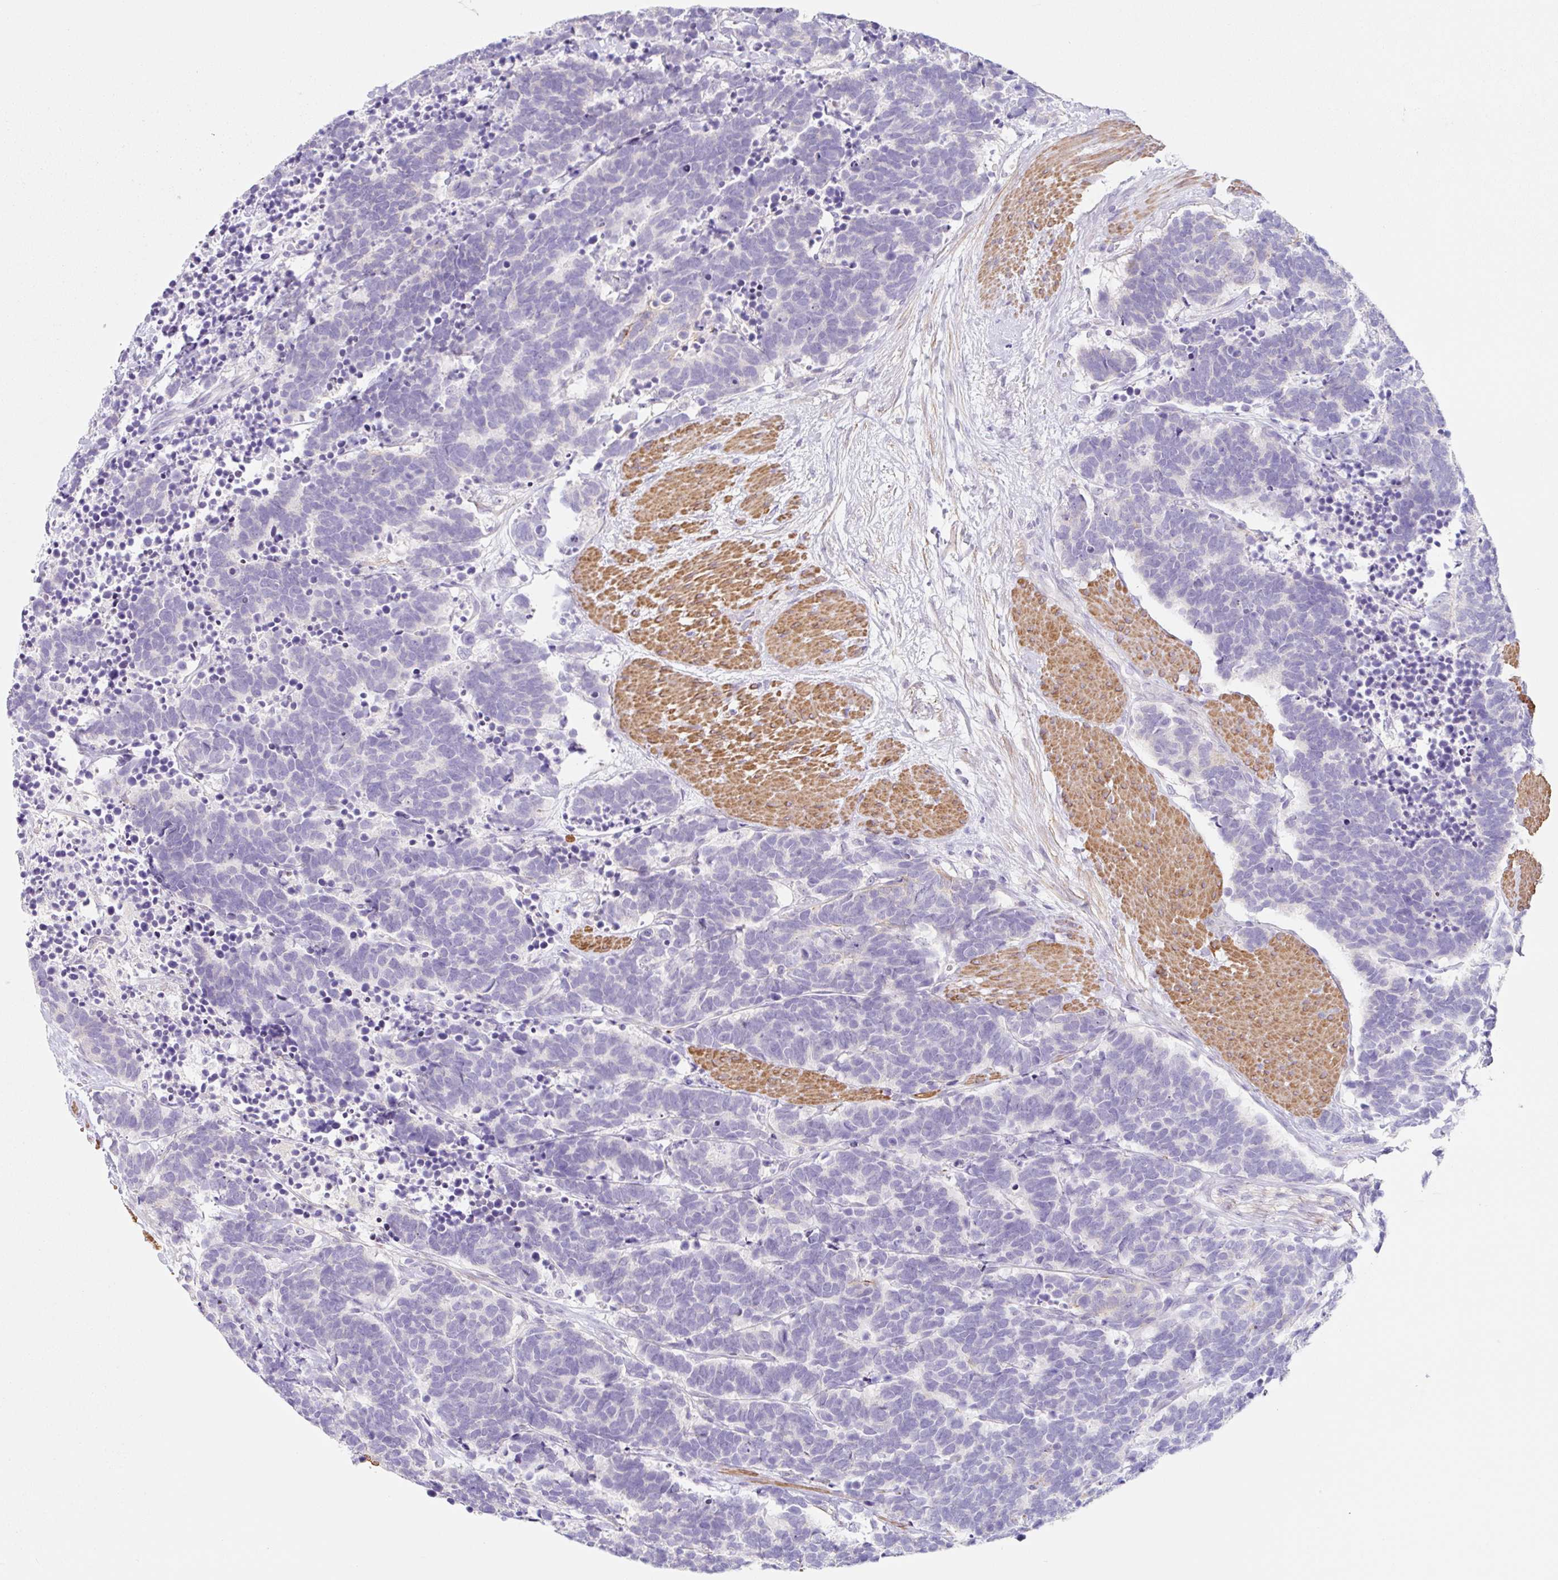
{"staining": {"intensity": "negative", "quantity": "none", "location": "none"}, "tissue": "carcinoid", "cell_type": "Tumor cells", "image_type": "cancer", "snomed": [{"axis": "morphology", "description": "Carcinoma, NOS"}, {"axis": "morphology", "description": "Carcinoid, malignant, NOS"}, {"axis": "topography", "description": "Prostate"}], "caption": "Immunohistochemistry (IHC) photomicrograph of carcinoid stained for a protein (brown), which exhibits no expression in tumor cells.", "gene": "DCAF17", "patient": {"sex": "male", "age": 57}}